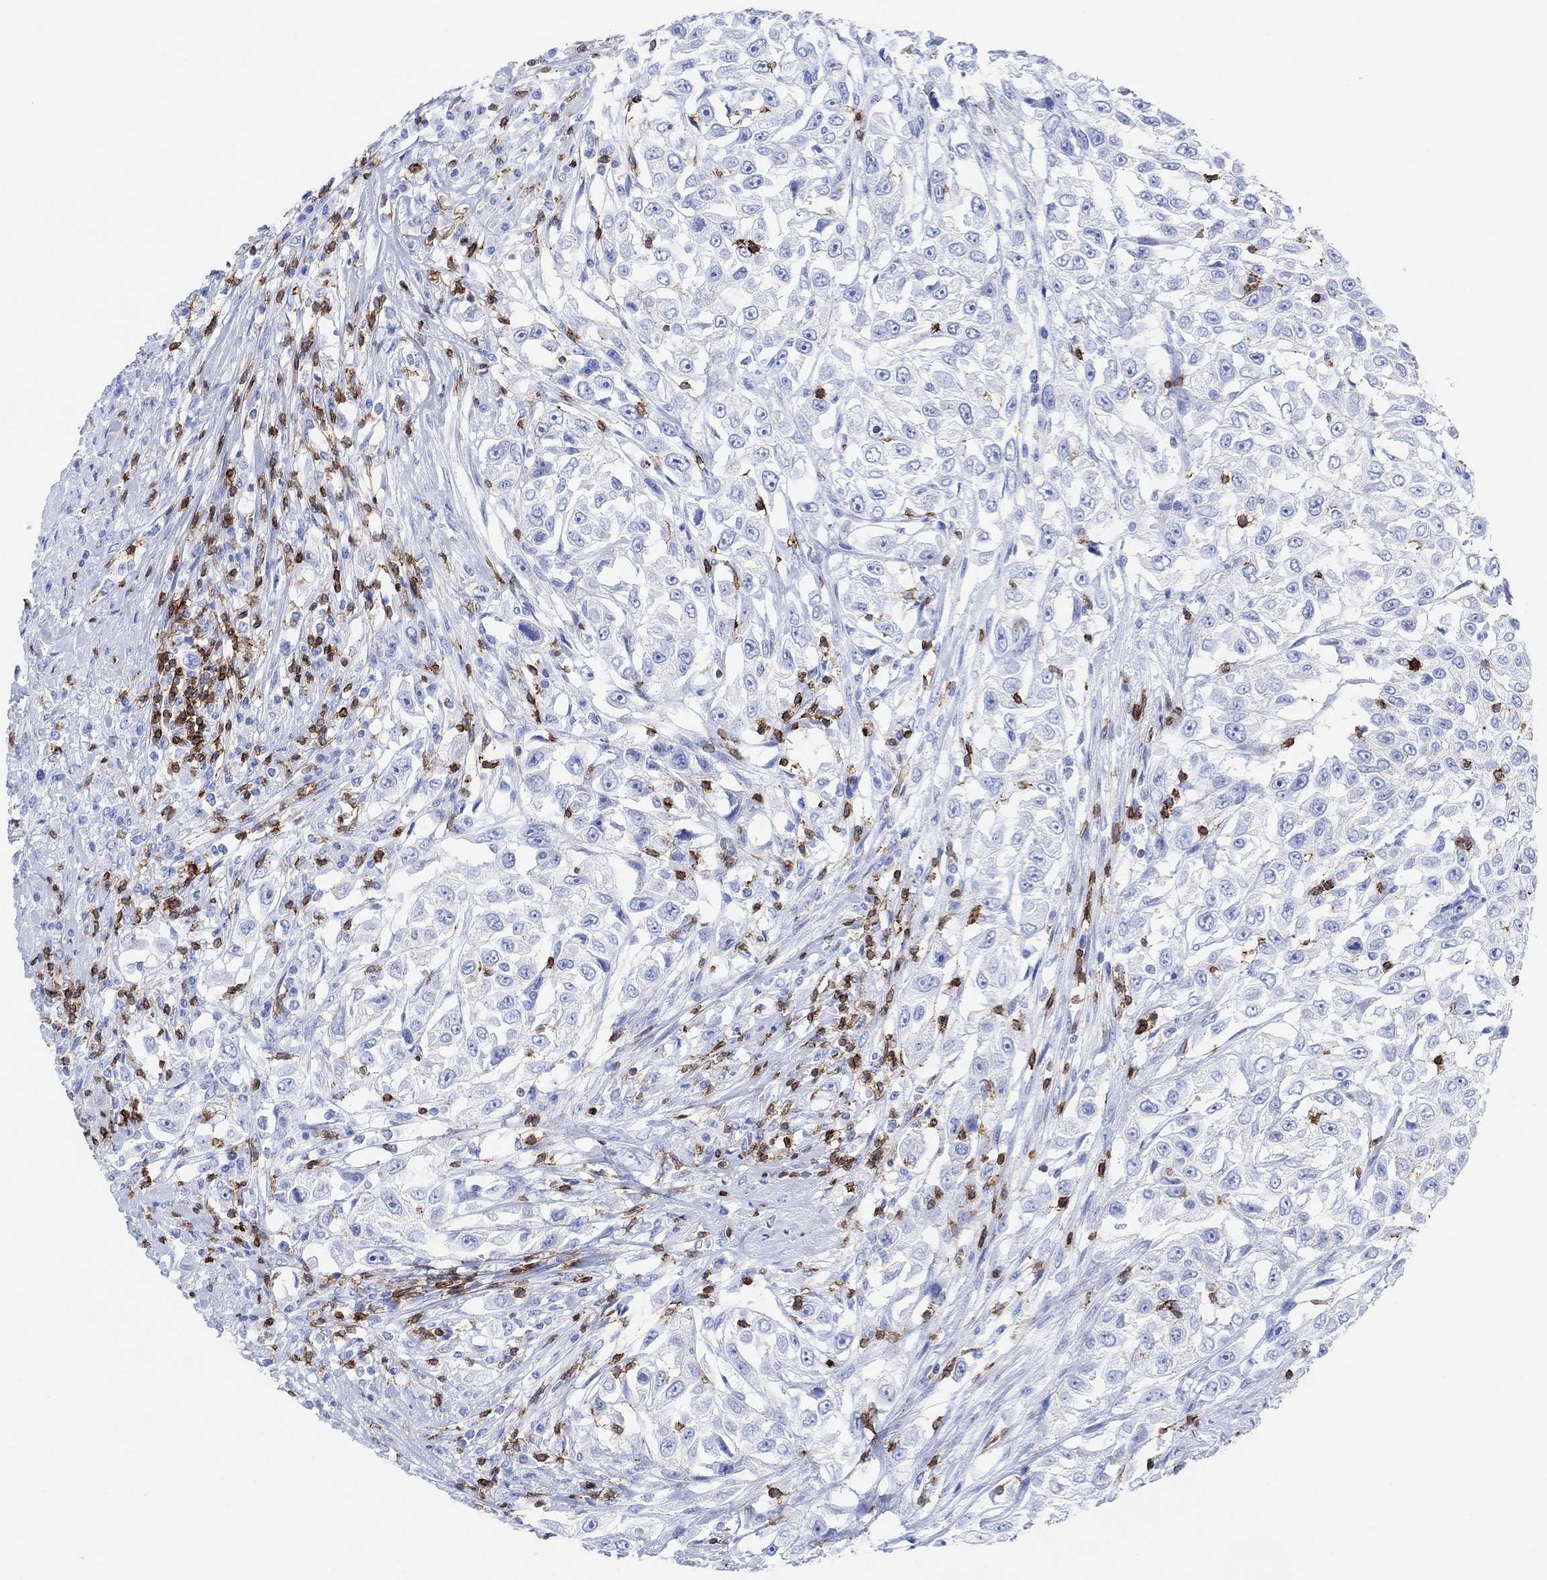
{"staining": {"intensity": "negative", "quantity": "none", "location": "none"}, "tissue": "urothelial cancer", "cell_type": "Tumor cells", "image_type": "cancer", "snomed": [{"axis": "morphology", "description": "Urothelial carcinoma, High grade"}, {"axis": "topography", "description": "Urinary bladder"}], "caption": "Immunohistochemistry (IHC) histopathology image of urothelial cancer stained for a protein (brown), which demonstrates no positivity in tumor cells.", "gene": "GPR65", "patient": {"sex": "female", "age": 56}}